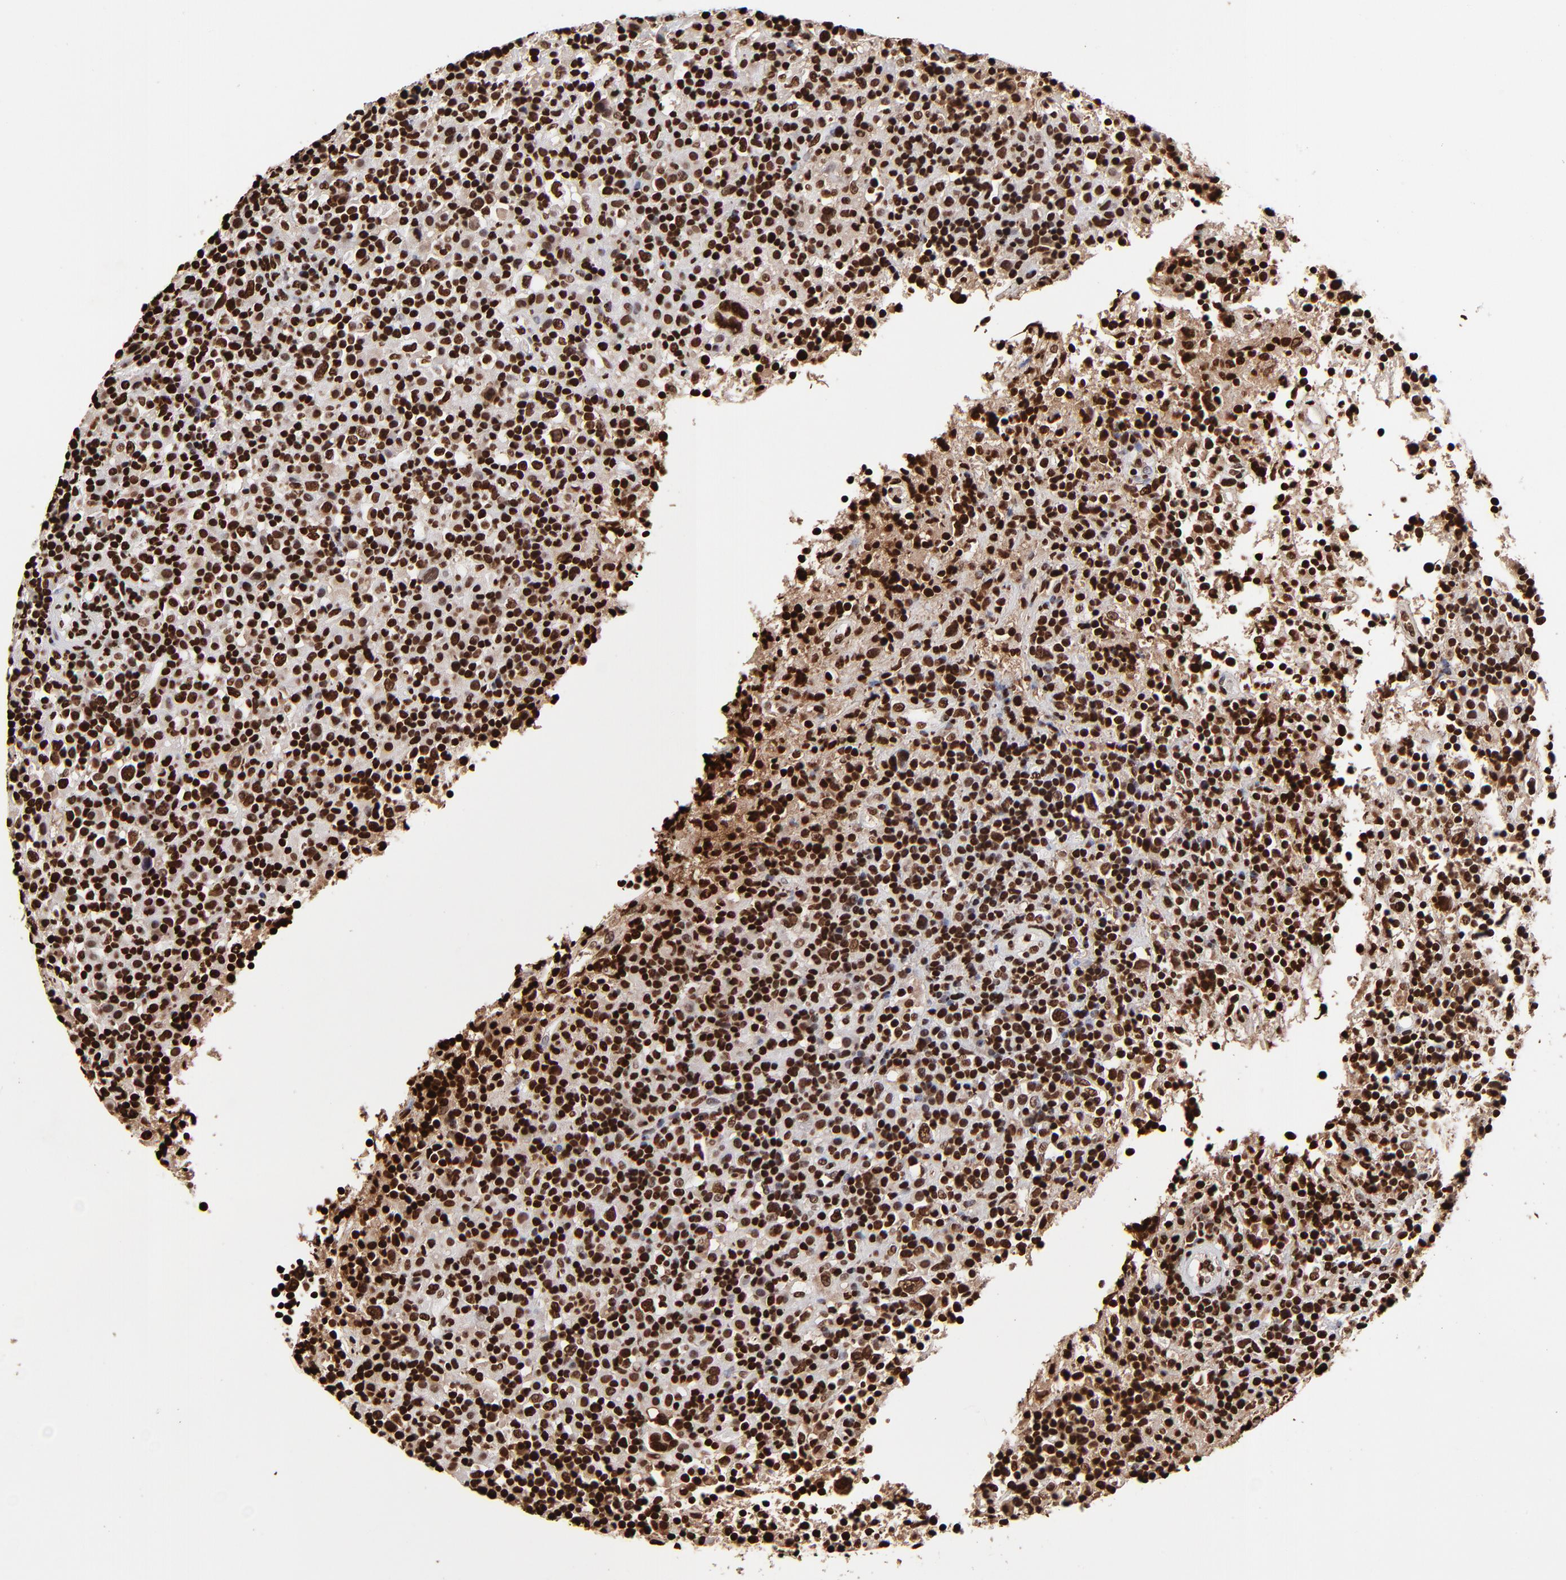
{"staining": {"intensity": "strong", "quantity": ">75%", "location": "nuclear"}, "tissue": "lymphoma", "cell_type": "Tumor cells", "image_type": "cancer", "snomed": [{"axis": "morphology", "description": "Hodgkin's disease, NOS"}, {"axis": "topography", "description": "Lymph node"}], "caption": "Immunohistochemistry (IHC) micrograph of human lymphoma stained for a protein (brown), which demonstrates high levels of strong nuclear positivity in about >75% of tumor cells.", "gene": "ZNF544", "patient": {"sex": "male", "age": 46}}